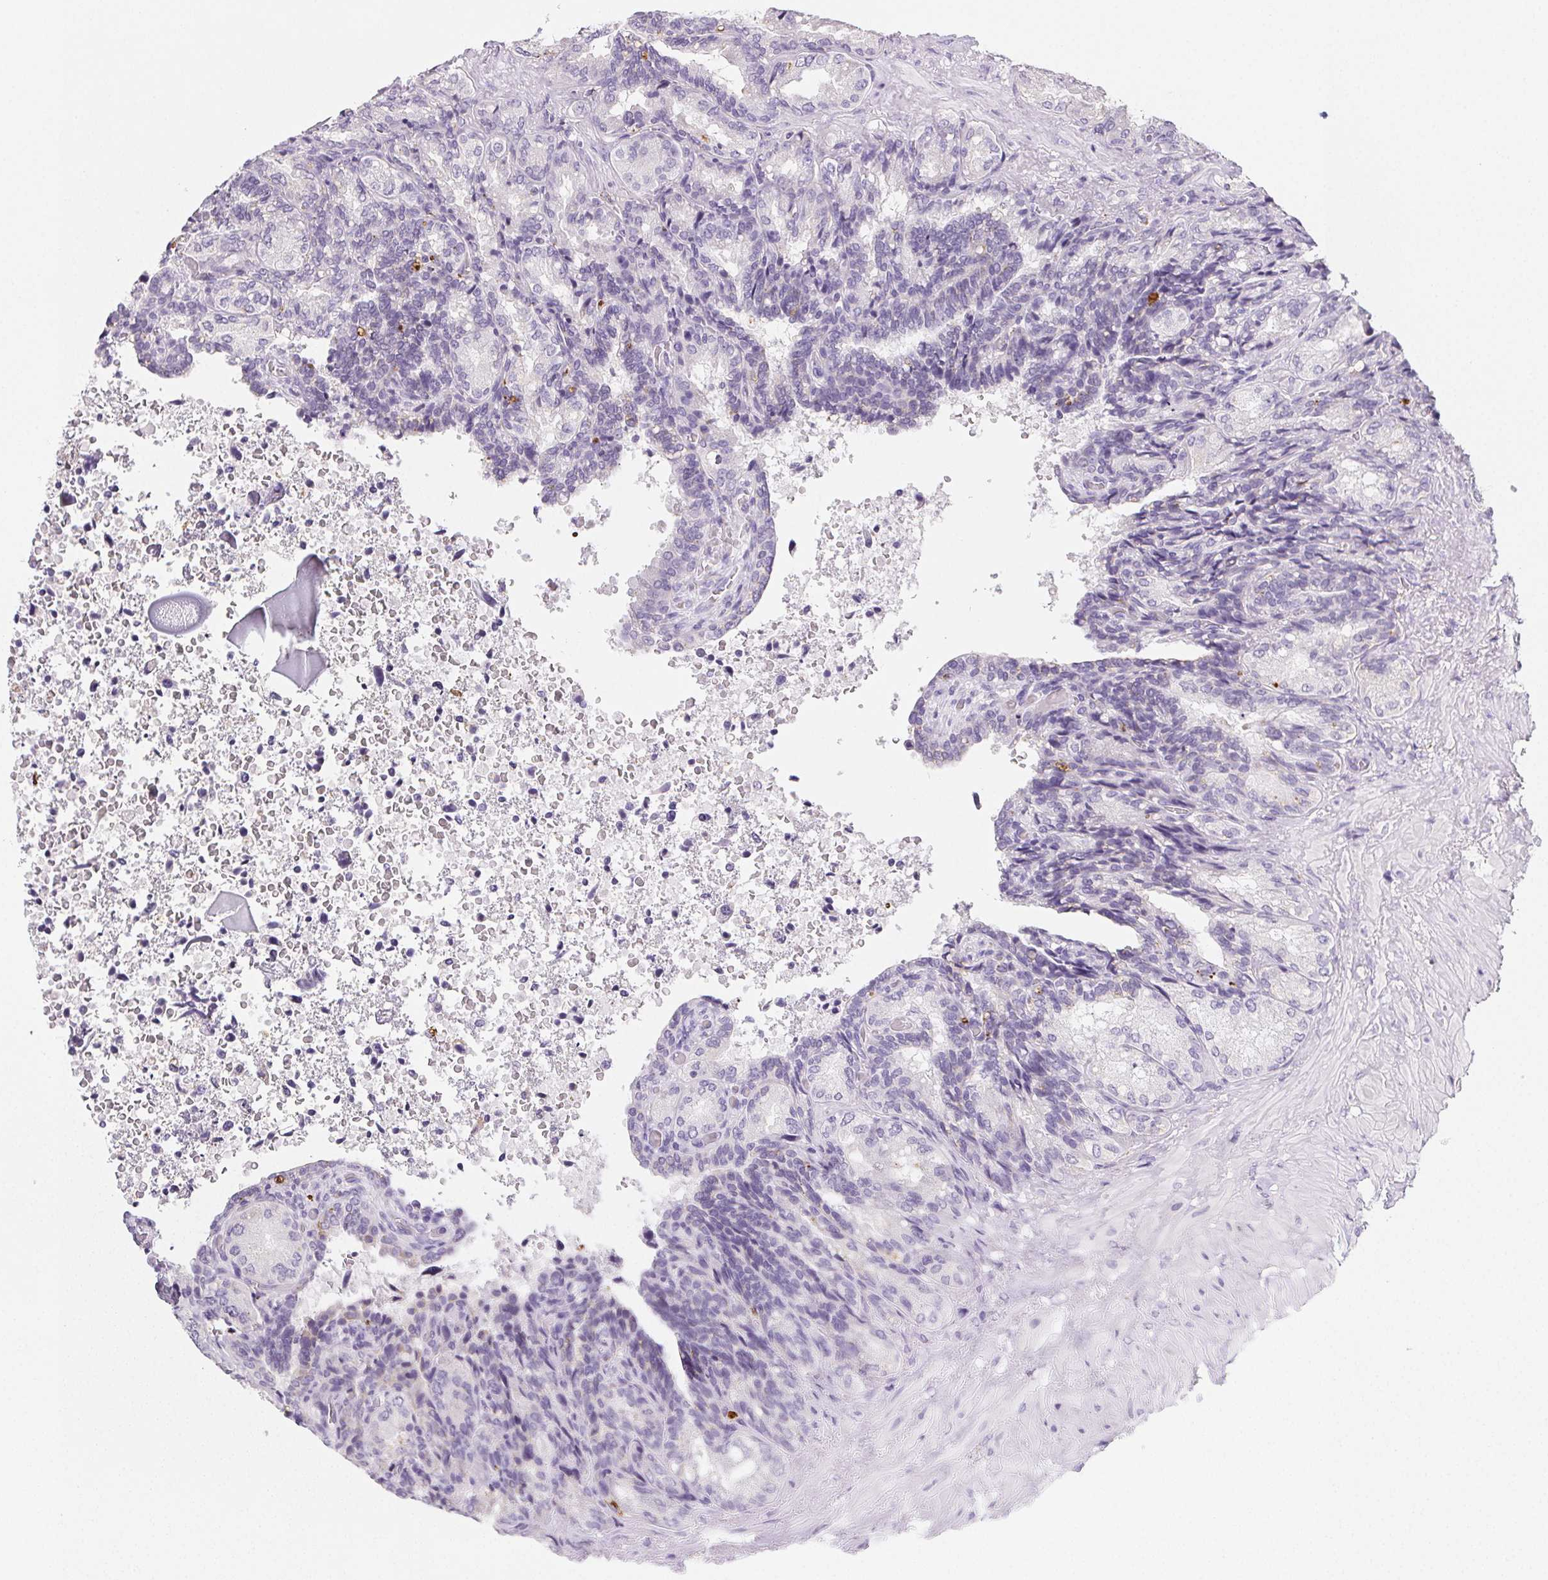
{"staining": {"intensity": "weak", "quantity": "<25%", "location": "cytoplasmic/membranous"}, "tissue": "seminal vesicle", "cell_type": "Glandular cells", "image_type": "normal", "snomed": [{"axis": "morphology", "description": "Normal tissue, NOS"}, {"axis": "topography", "description": "Seminal veicle"}], "caption": "The histopathology image reveals no staining of glandular cells in normal seminal vesicle.", "gene": "LIPA", "patient": {"sex": "male", "age": 68}}